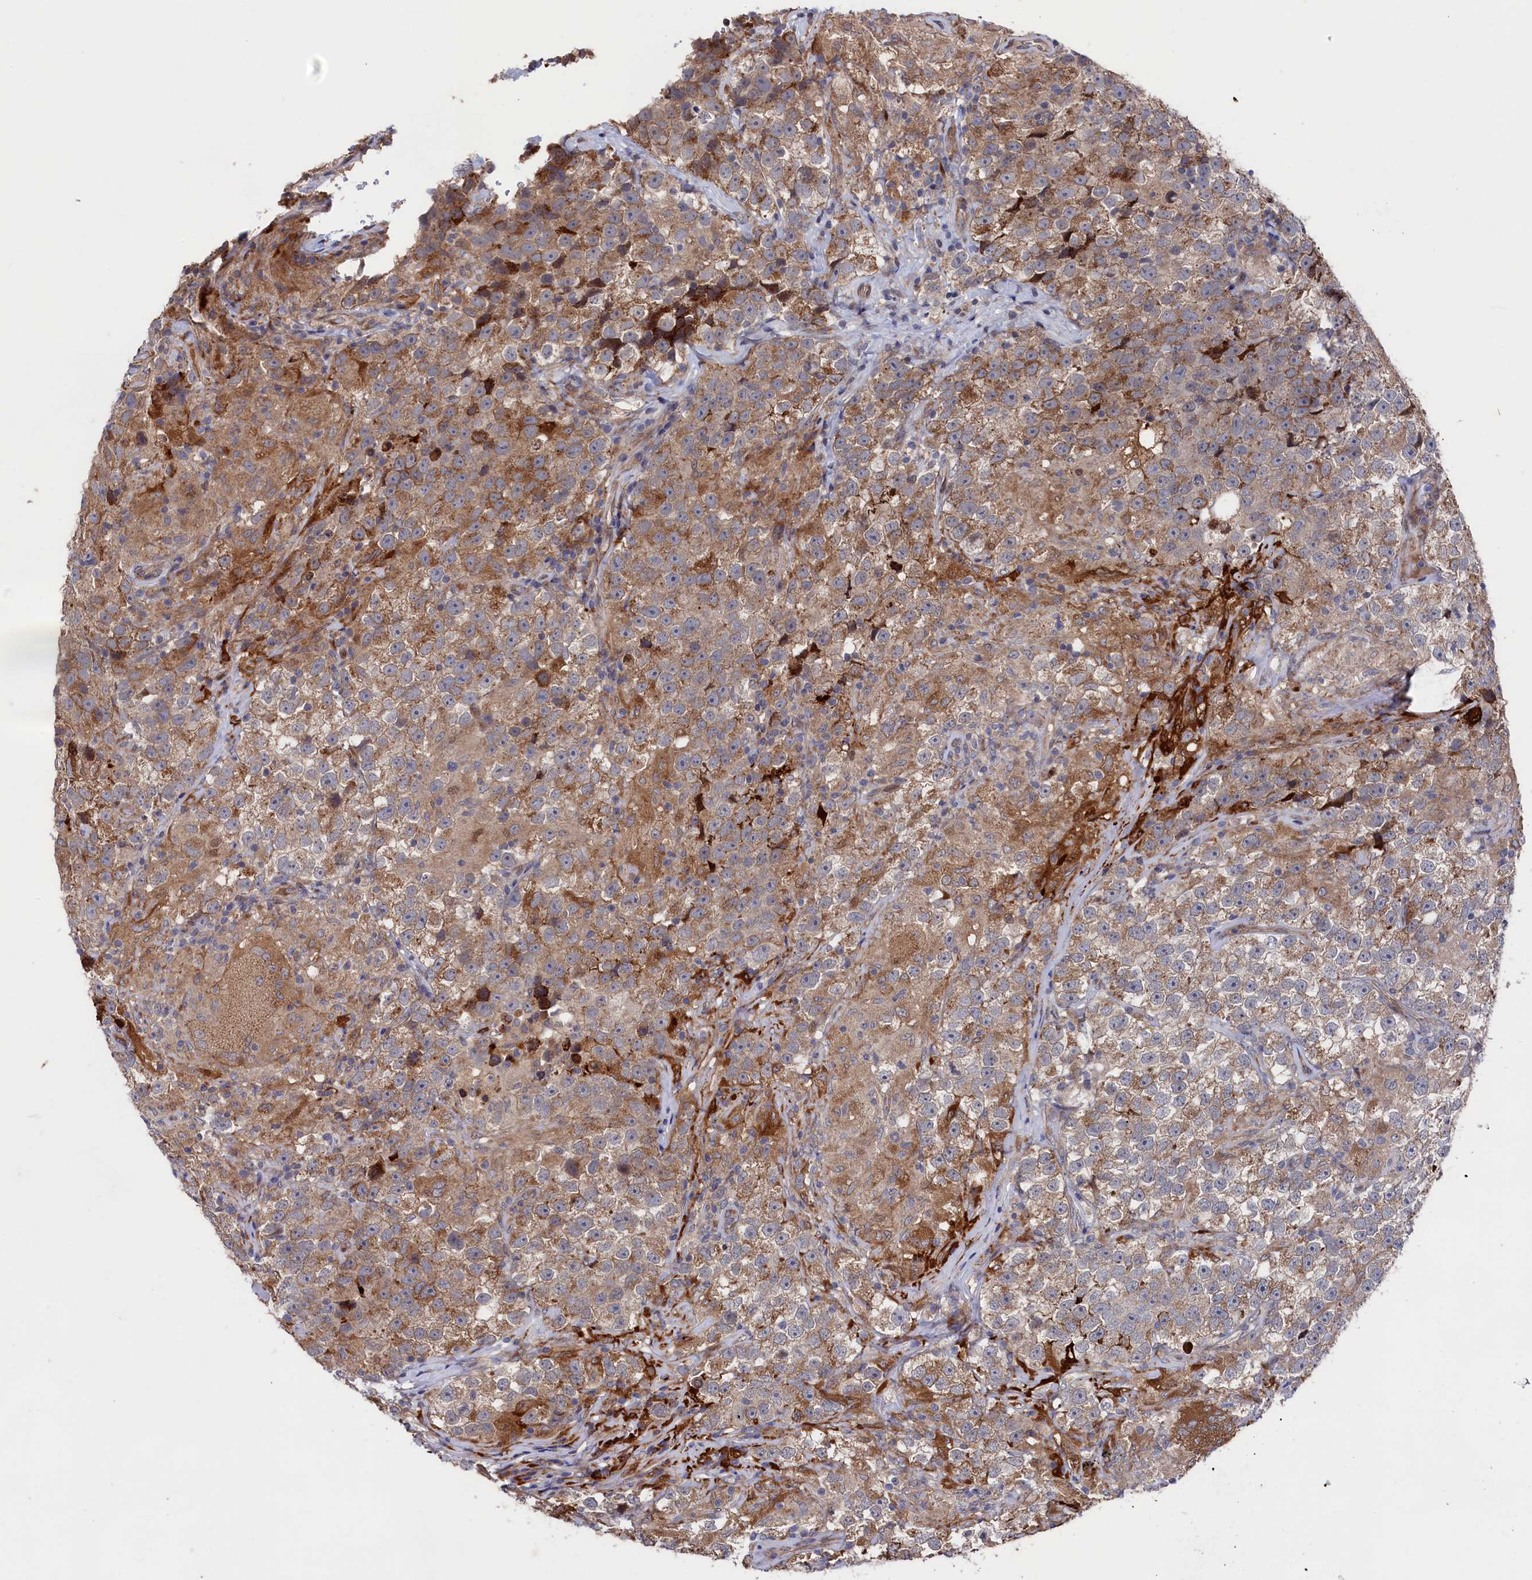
{"staining": {"intensity": "moderate", "quantity": ">75%", "location": "cytoplasmic/membranous"}, "tissue": "testis cancer", "cell_type": "Tumor cells", "image_type": "cancer", "snomed": [{"axis": "morphology", "description": "Seminoma, NOS"}, {"axis": "topography", "description": "Testis"}], "caption": "DAB (3,3'-diaminobenzidine) immunohistochemical staining of testis cancer (seminoma) demonstrates moderate cytoplasmic/membranous protein staining in approximately >75% of tumor cells. The protein of interest is stained brown, and the nuclei are stained in blue (DAB (3,3'-diaminobenzidine) IHC with brightfield microscopy, high magnification).", "gene": "ZNF891", "patient": {"sex": "male", "age": 46}}